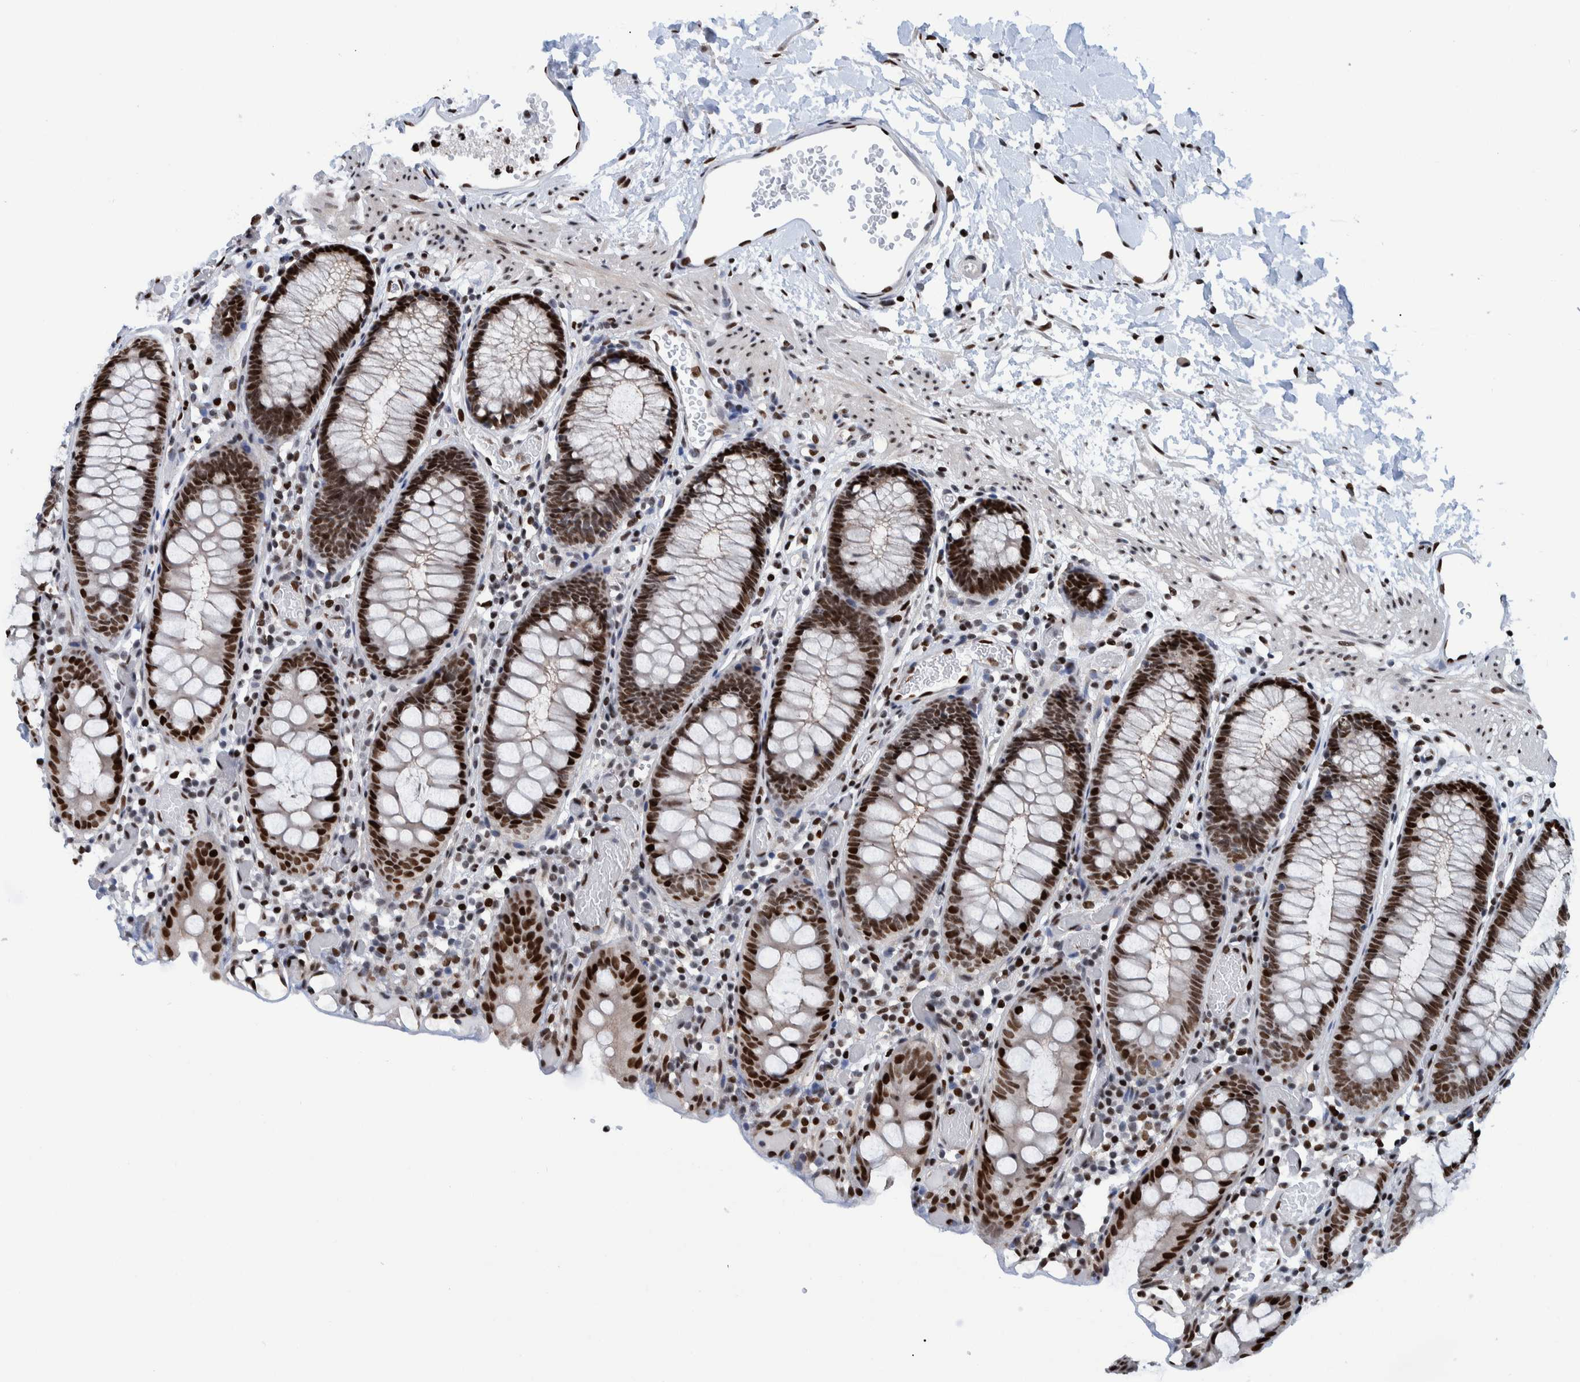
{"staining": {"intensity": "strong", "quantity": ">75%", "location": "nuclear"}, "tissue": "colon", "cell_type": "Endothelial cells", "image_type": "normal", "snomed": [{"axis": "morphology", "description": "Normal tissue, NOS"}, {"axis": "topography", "description": "Colon"}], "caption": "Immunohistochemistry (IHC) (DAB) staining of unremarkable colon exhibits strong nuclear protein positivity in about >75% of endothelial cells.", "gene": "HEATR9", "patient": {"sex": "male", "age": 14}}